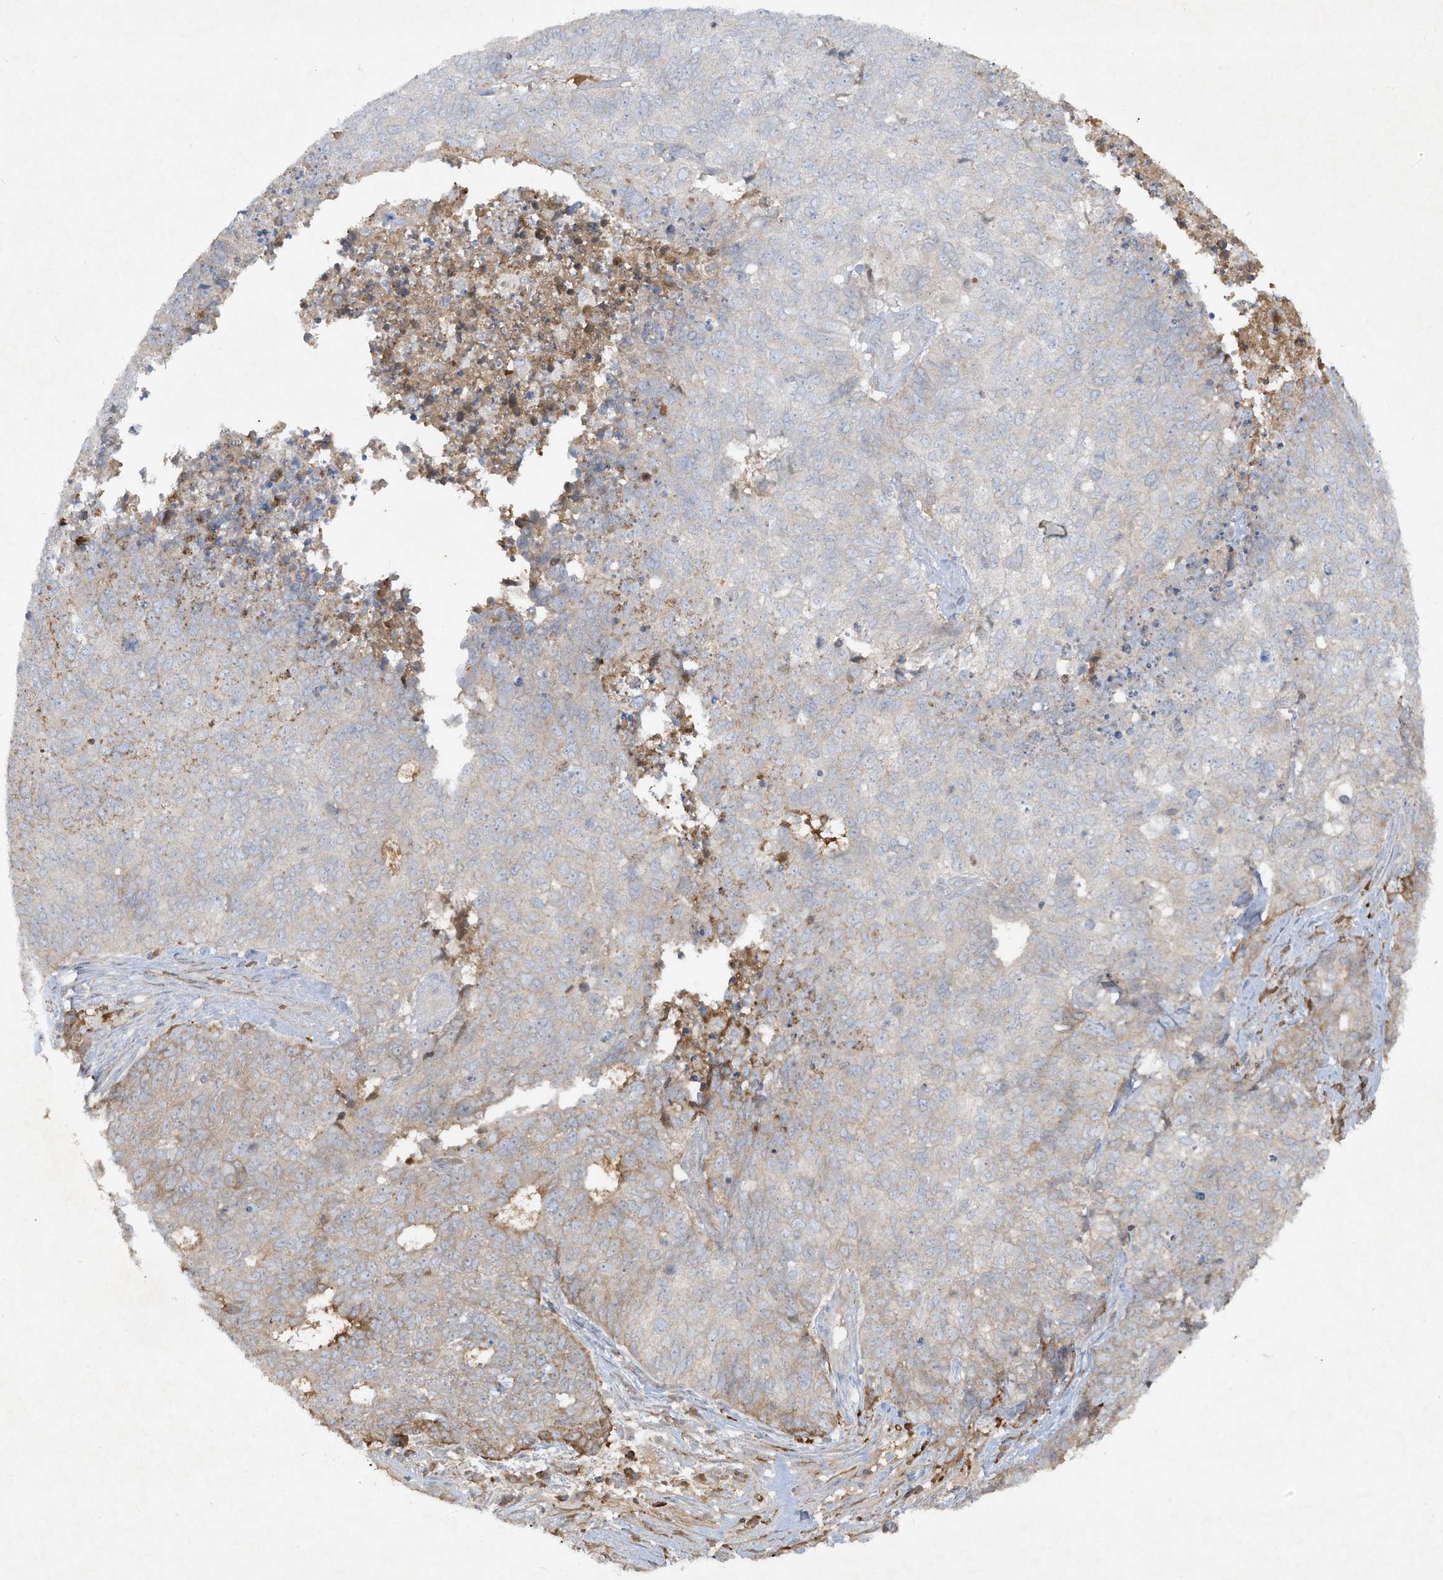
{"staining": {"intensity": "weak", "quantity": "<25%", "location": "cytoplasmic/membranous"}, "tissue": "cervical cancer", "cell_type": "Tumor cells", "image_type": "cancer", "snomed": [{"axis": "morphology", "description": "Squamous cell carcinoma, NOS"}, {"axis": "topography", "description": "Cervix"}], "caption": "This is an immunohistochemistry (IHC) micrograph of human squamous cell carcinoma (cervical). There is no expression in tumor cells.", "gene": "FETUB", "patient": {"sex": "female", "age": 63}}